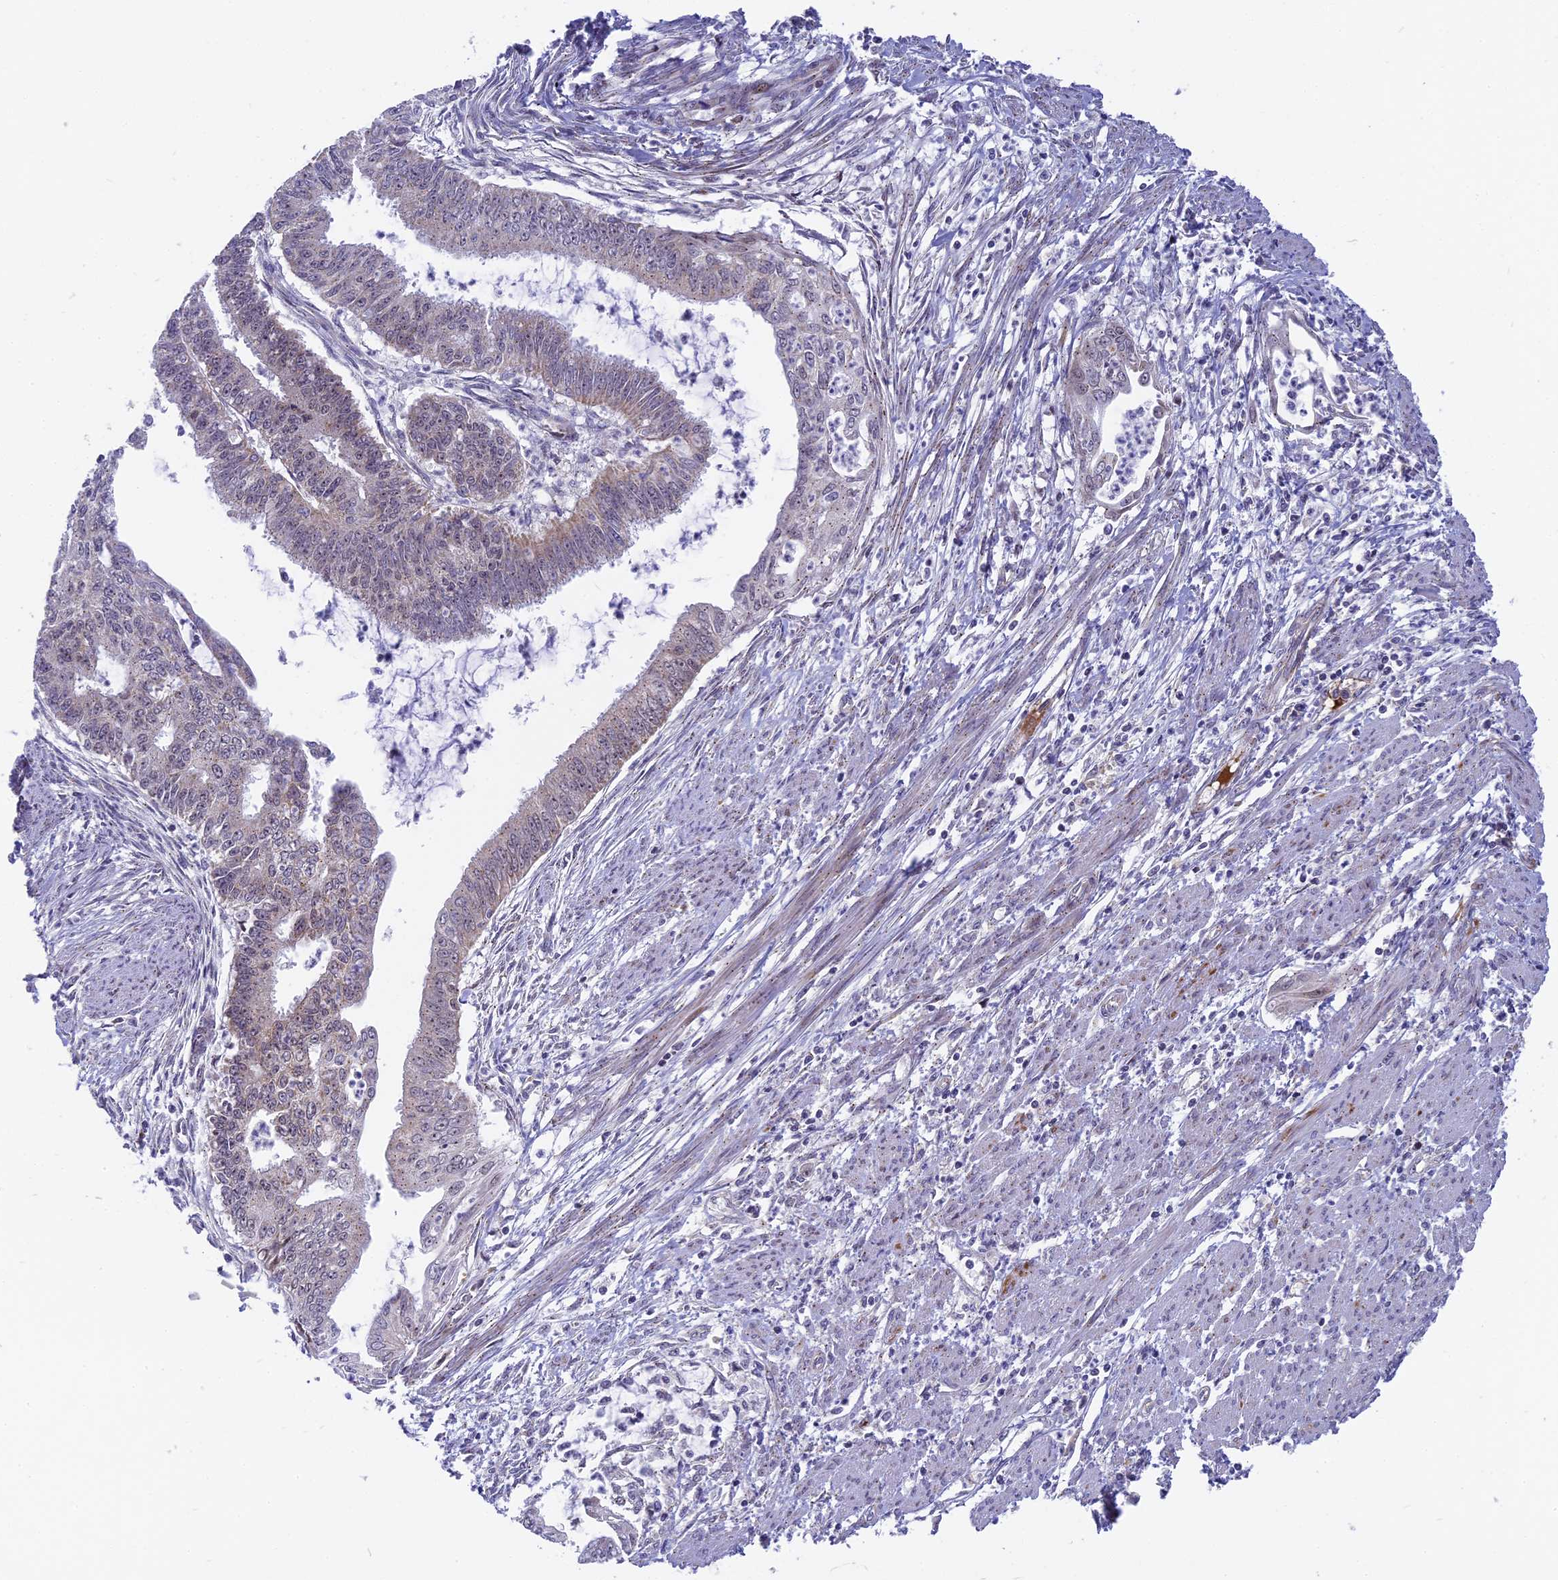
{"staining": {"intensity": "weak", "quantity": "<25%", "location": "nuclear"}, "tissue": "endometrial cancer", "cell_type": "Tumor cells", "image_type": "cancer", "snomed": [{"axis": "morphology", "description": "Adenocarcinoma, NOS"}, {"axis": "topography", "description": "Endometrium"}], "caption": "Micrograph shows no protein positivity in tumor cells of endometrial cancer tissue.", "gene": "DTWD1", "patient": {"sex": "female", "age": 73}}